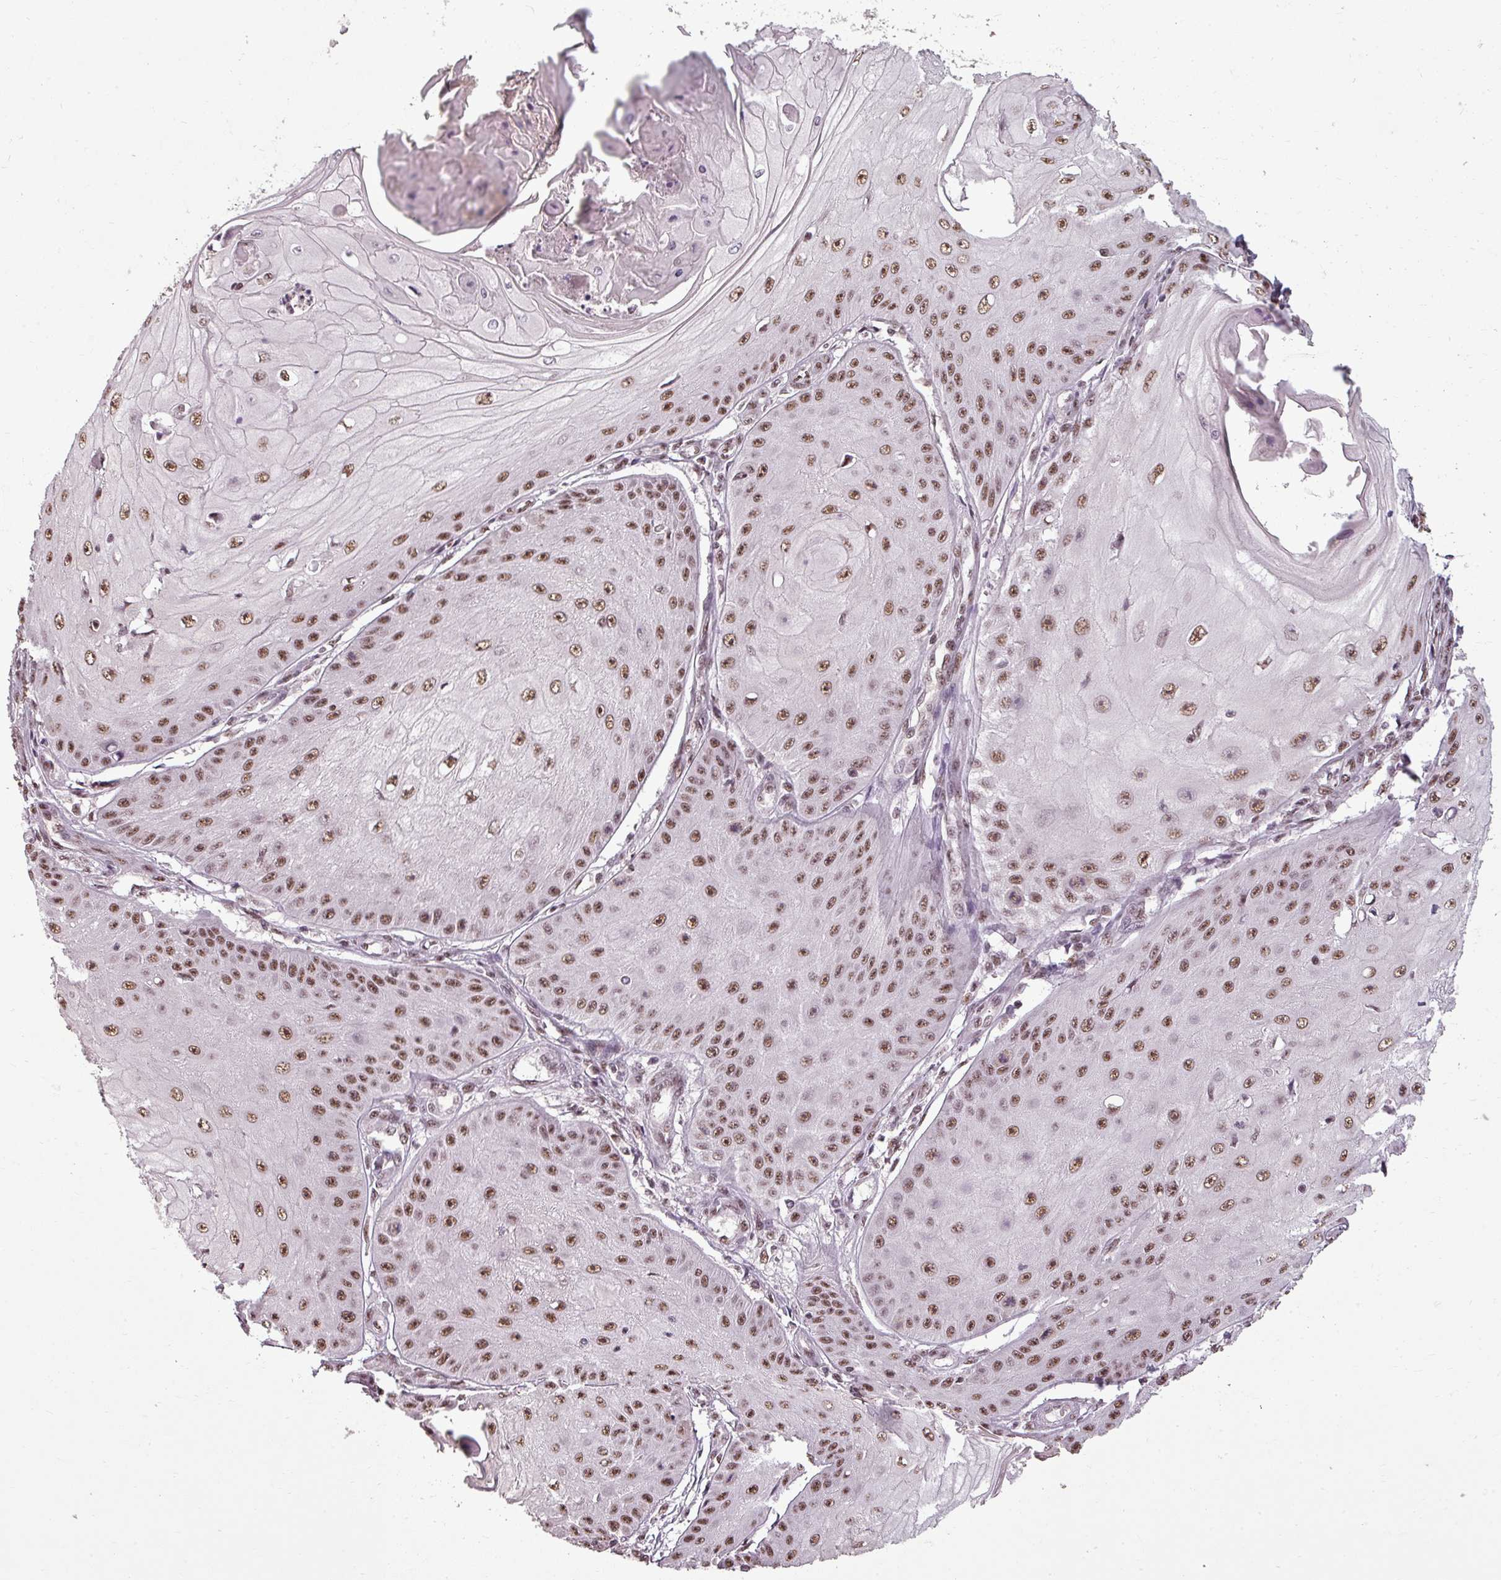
{"staining": {"intensity": "moderate", "quantity": ">75%", "location": "nuclear"}, "tissue": "skin cancer", "cell_type": "Tumor cells", "image_type": "cancer", "snomed": [{"axis": "morphology", "description": "Squamous cell carcinoma, NOS"}, {"axis": "topography", "description": "Skin"}], "caption": "This is a histology image of IHC staining of skin cancer (squamous cell carcinoma), which shows moderate positivity in the nuclear of tumor cells.", "gene": "BCAS3", "patient": {"sex": "male", "age": 70}}